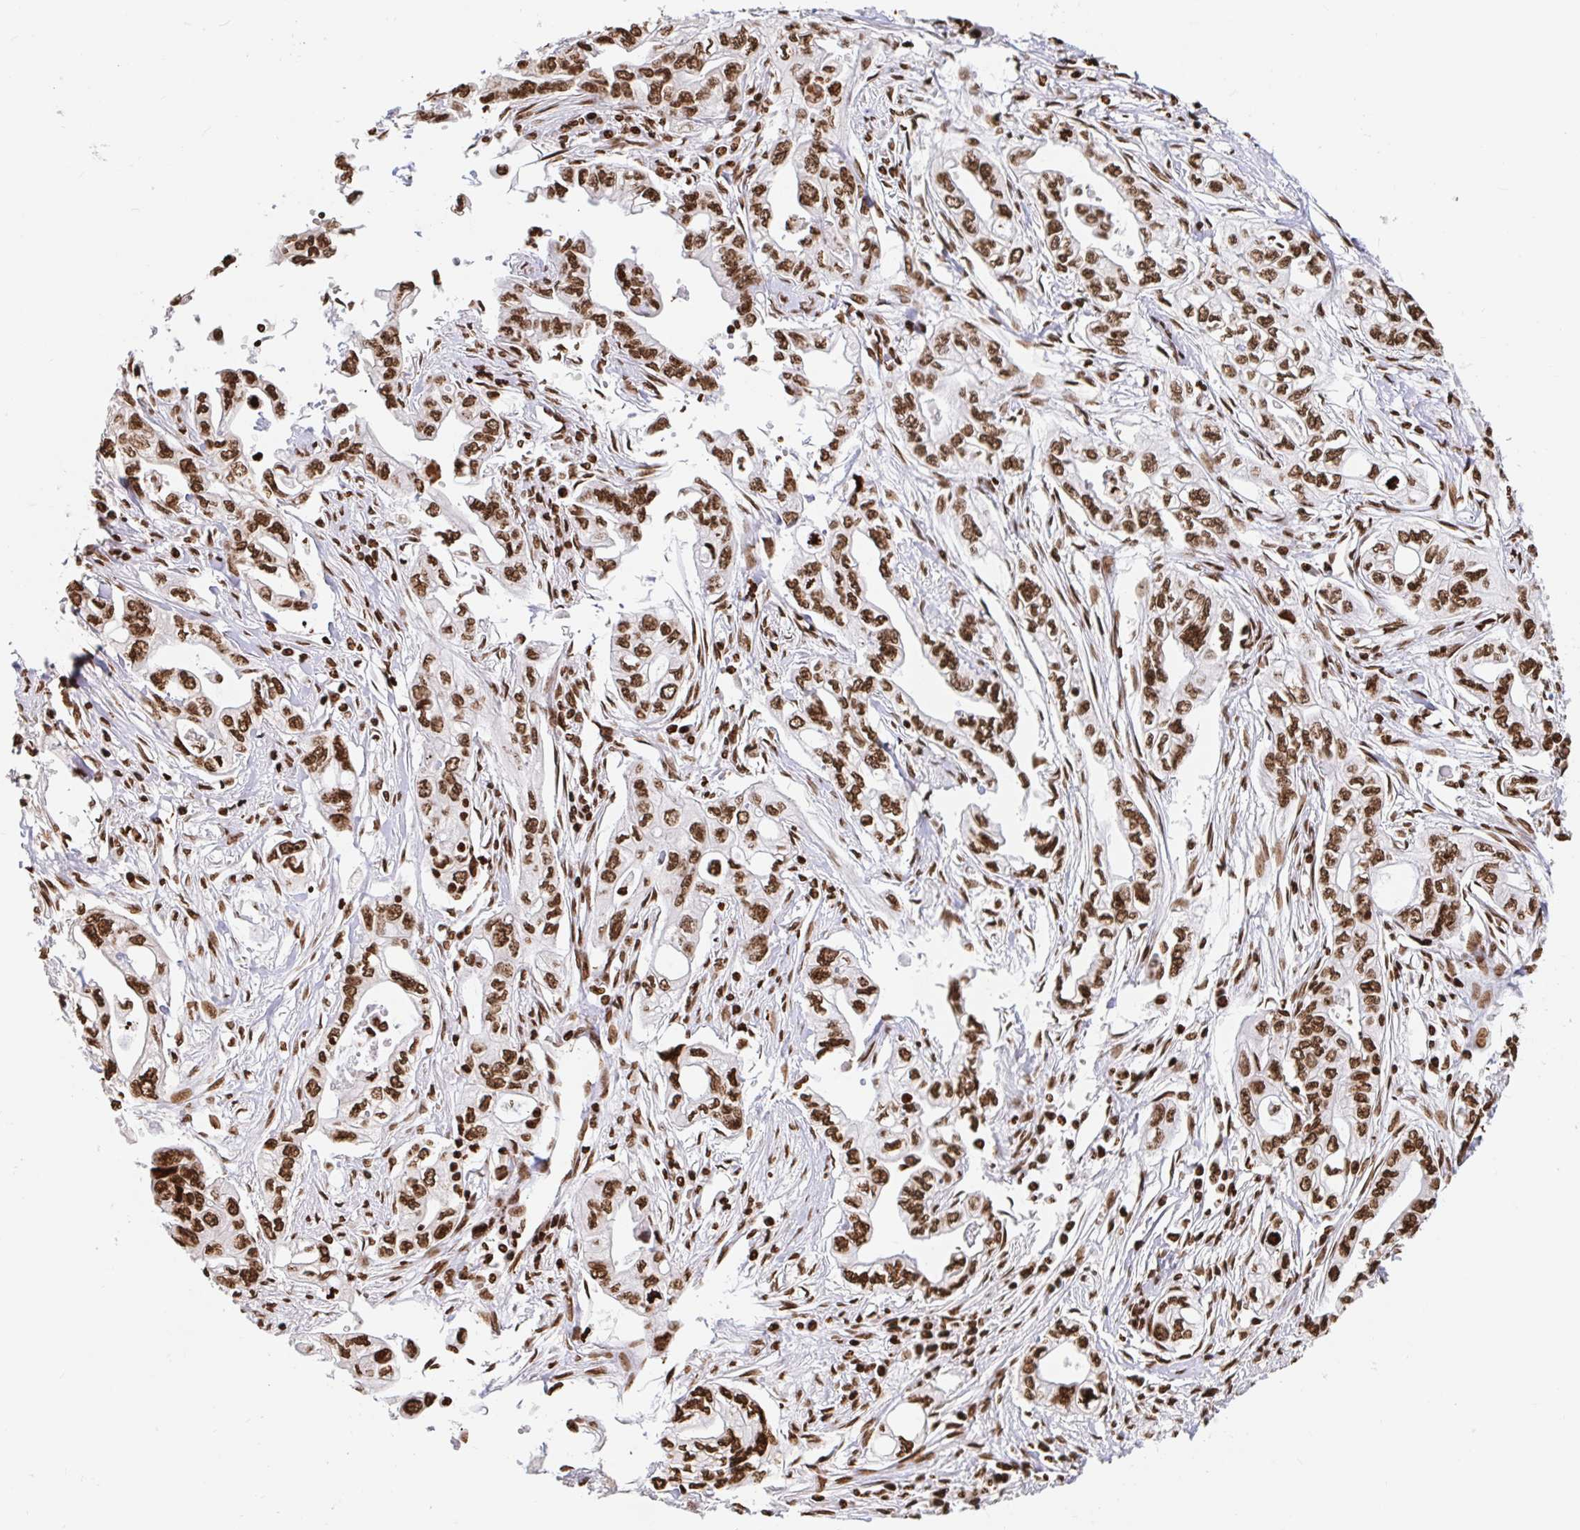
{"staining": {"intensity": "moderate", "quantity": ">75%", "location": "nuclear"}, "tissue": "pancreatic cancer", "cell_type": "Tumor cells", "image_type": "cancer", "snomed": [{"axis": "morphology", "description": "Adenocarcinoma, NOS"}, {"axis": "topography", "description": "Pancreas"}], "caption": "DAB (3,3'-diaminobenzidine) immunohistochemical staining of pancreatic adenocarcinoma demonstrates moderate nuclear protein staining in about >75% of tumor cells.", "gene": "H2BC5", "patient": {"sex": "male", "age": 68}}